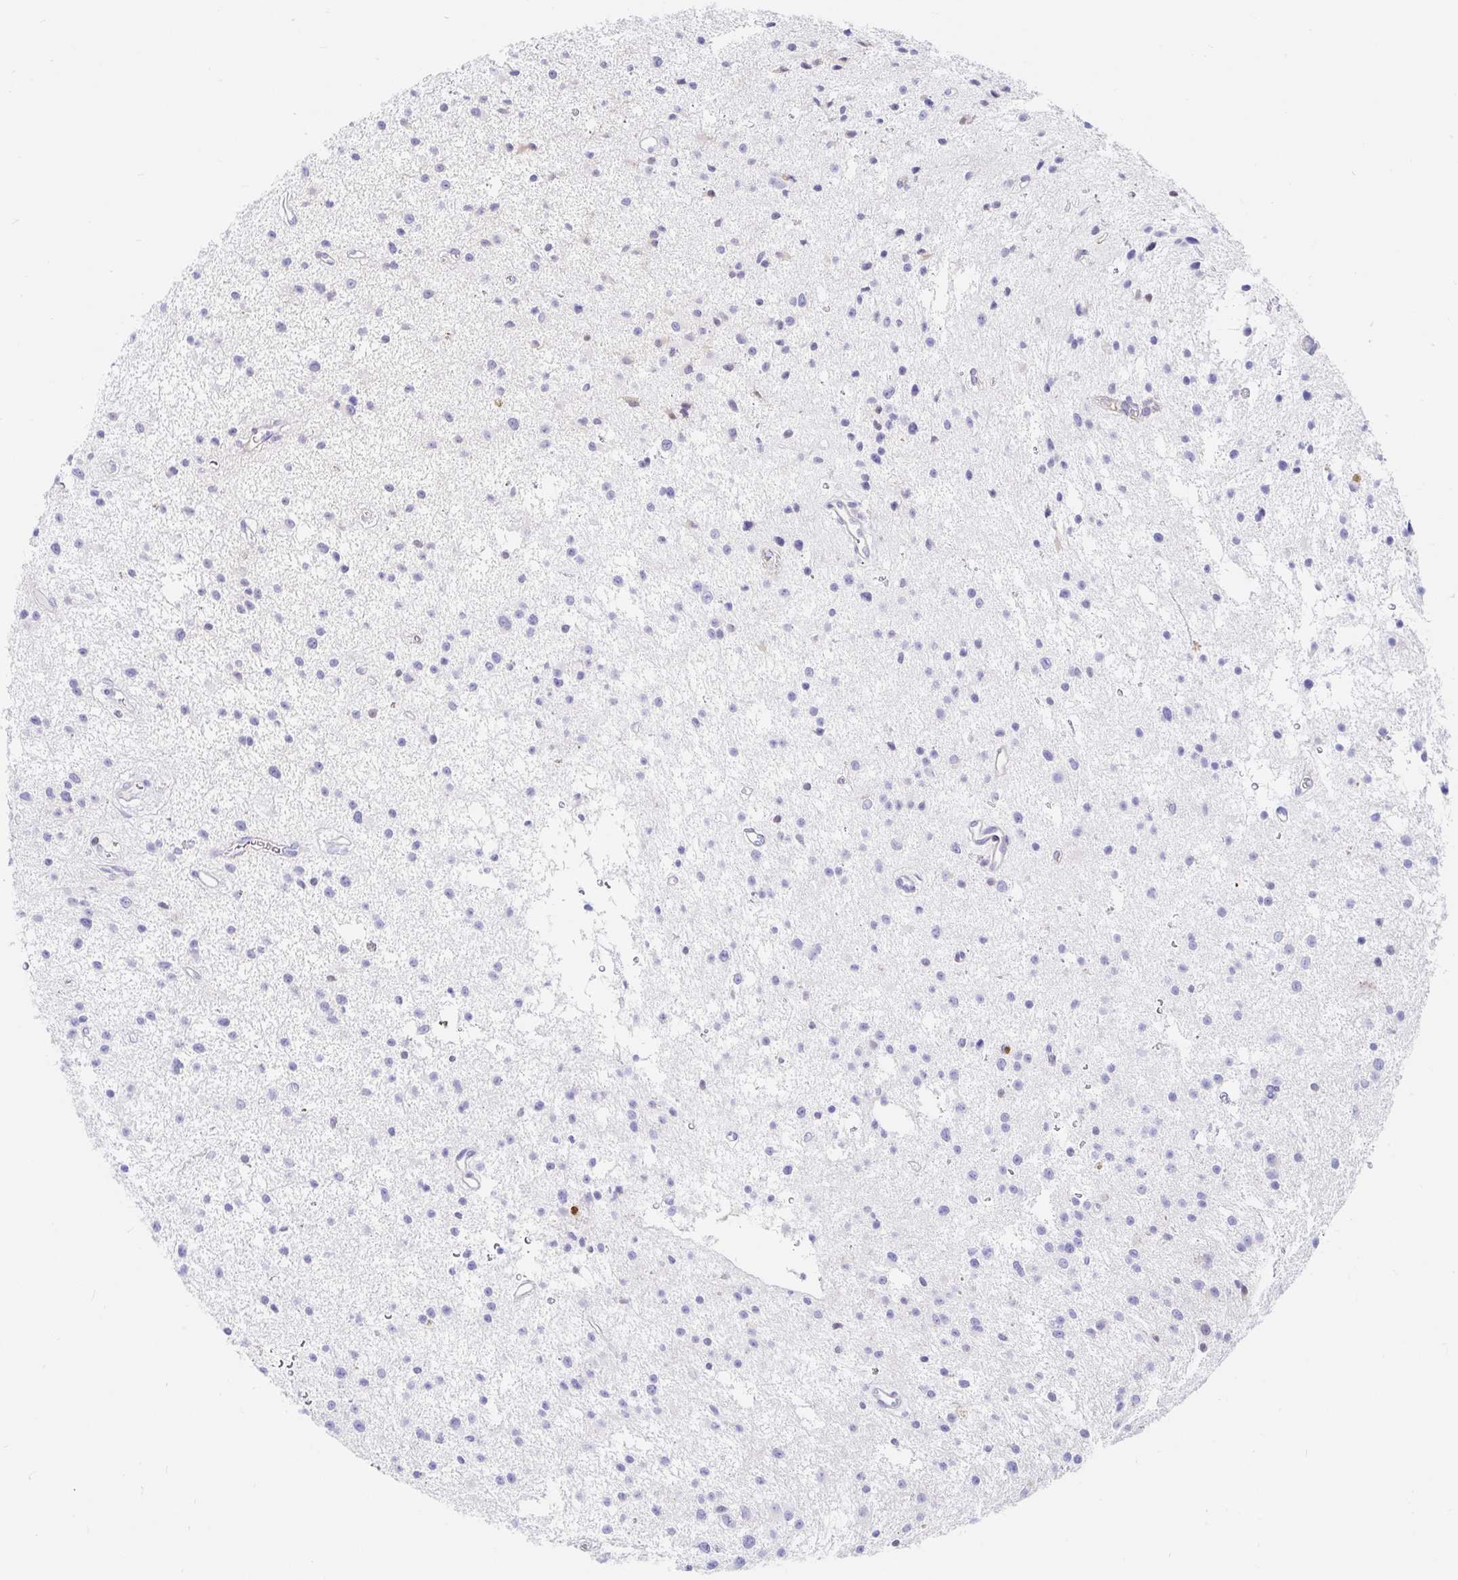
{"staining": {"intensity": "negative", "quantity": "none", "location": "none"}, "tissue": "glioma", "cell_type": "Tumor cells", "image_type": "cancer", "snomed": [{"axis": "morphology", "description": "Glioma, malignant, Low grade"}, {"axis": "topography", "description": "Brain"}], "caption": "Malignant glioma (low-grade) stained for a protein using immunohistochemistry demonstrates no expression tumor cells.", "gene": "HINFP", "patient": {"sex": "male", "age": 43}}